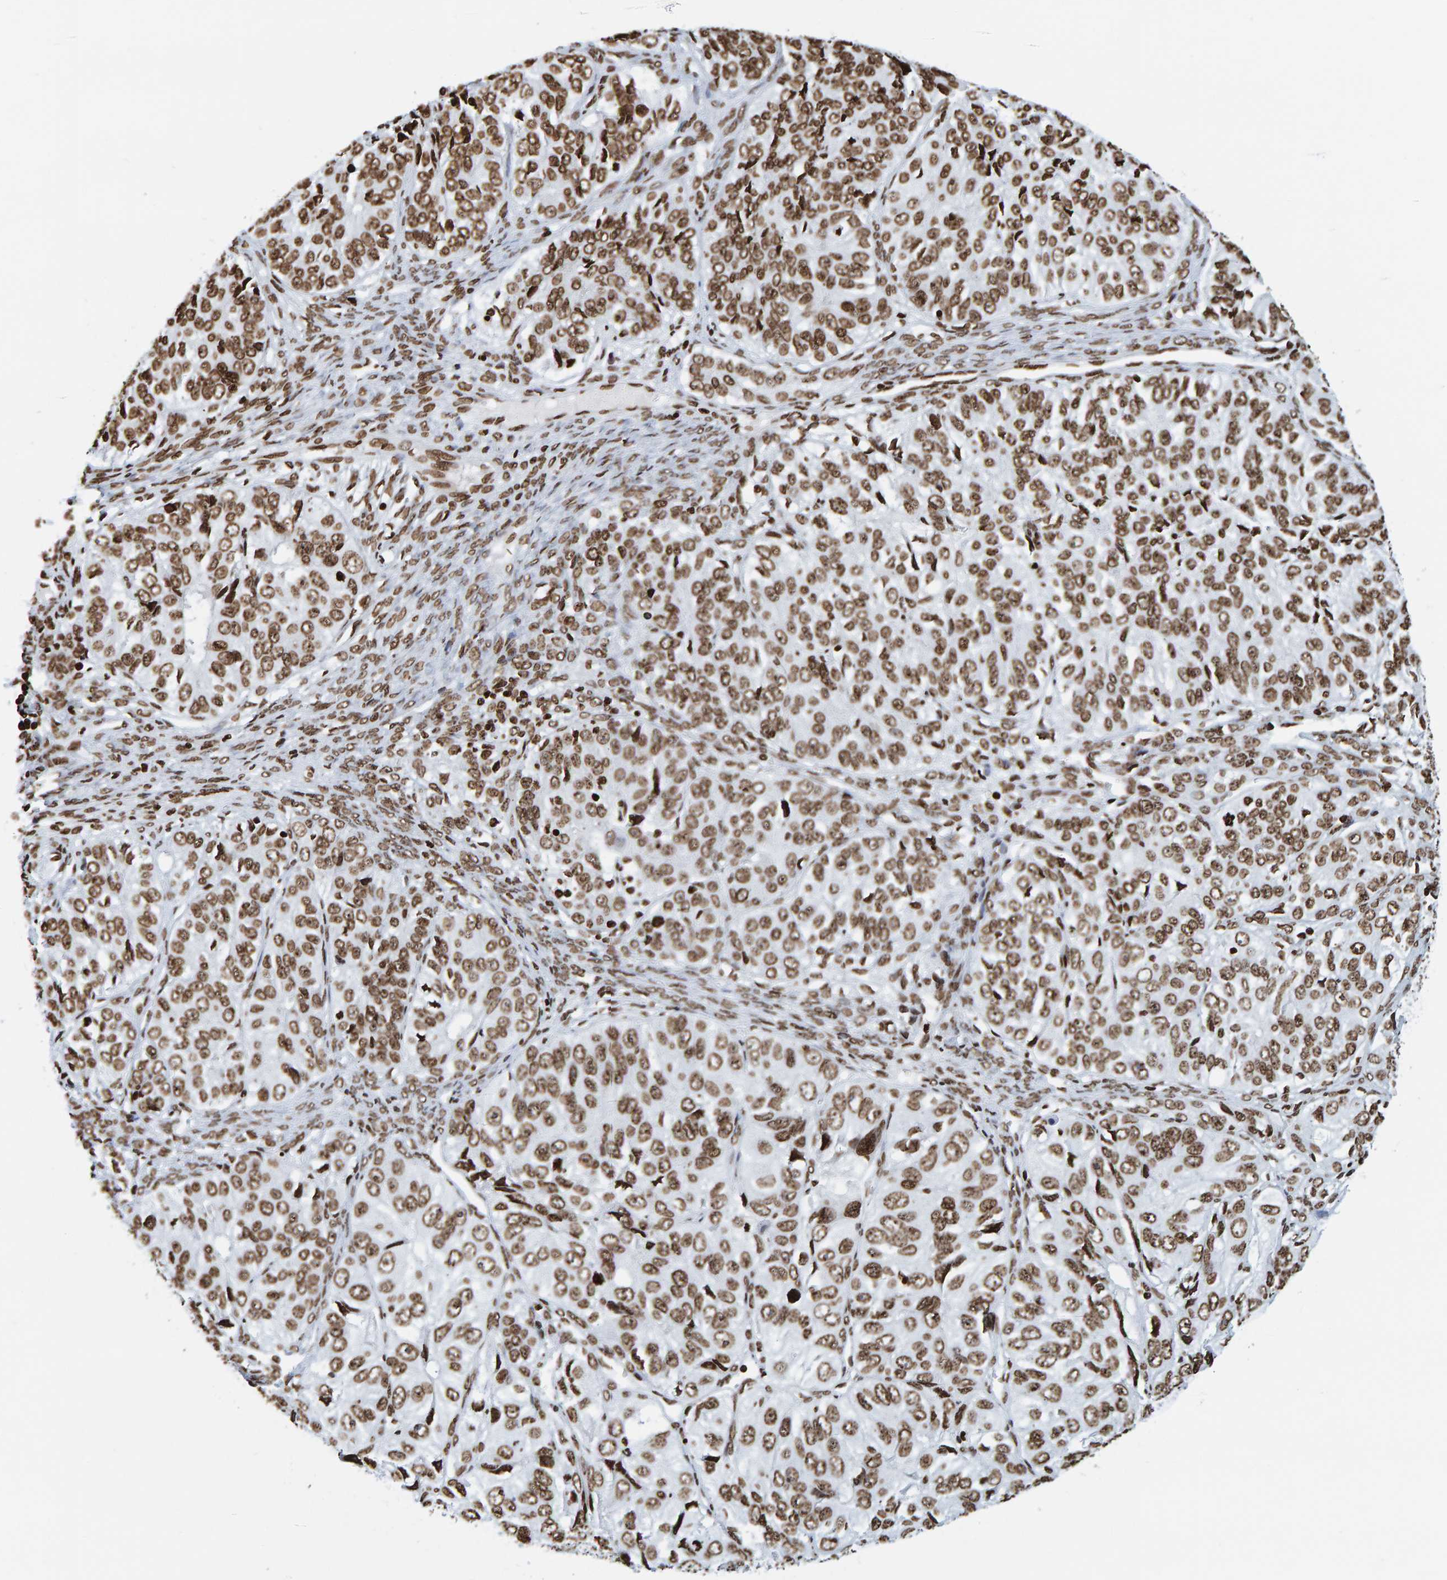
{"staining": {"intensity": "strong", "quantity": ">75%", "location": "nuclear"}, "tissue": "ovarian cancer", "cell_type": "Tumor cells", "image_type": "cancer", "snomed": [{"axis": "morphology", "description": "Carcinoma, endometroid"}, {"axis": "topography", "description": "Ovary"}], "caption": "Immunohistochemical staining of human endometroid carcinoma (ovarian) demonstrates high levels of strong nuclear protein staining in approximately >75% of tumor cells.", "gene": "BRF2", "patient": {"sex": "female", "age": 51}}